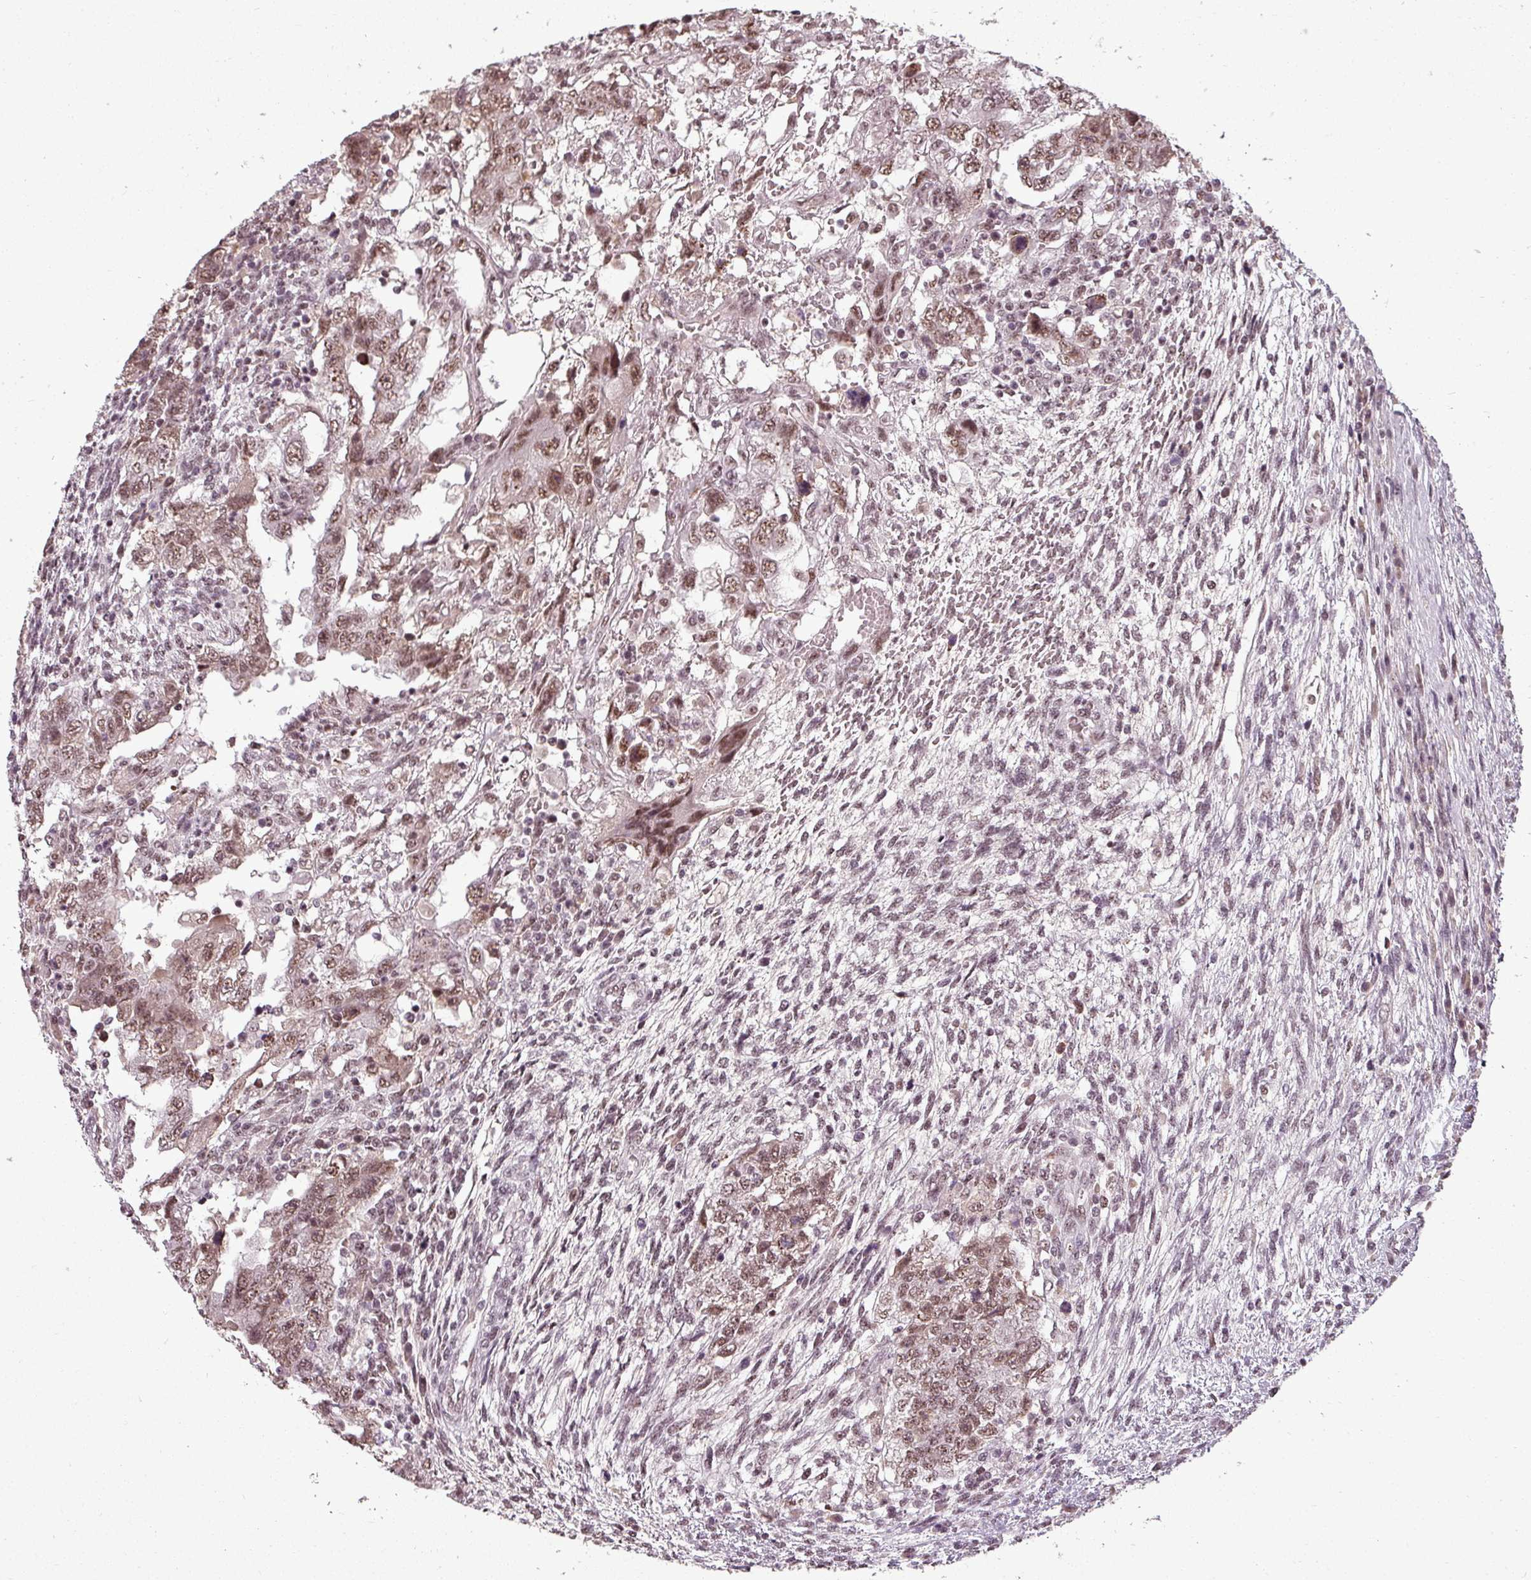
{"staining": {"intensity": "moderate", "quantity": ">75%", "location": "nuclear"}, "tissue": "testis cancer", "cell_type": "Tumor cells", "image_type": "cancer", "snomed": [{"axis": "morphology", "description": "Carcinoma, Embryonal, NOS"}, {"axis": "topography", "description": "Testis"}], "caption": "Protein staining of embryonal carcinoma (testis) tissue exhibits moderate nuclear staining in about >75% of tumor cells. Using DAB (brown) and hematoxylin (blue) stains, captured at high magnification using brightfield microscopy.", "gene": "BCAS3", "patient": {"sex": "male", "age": 26}}